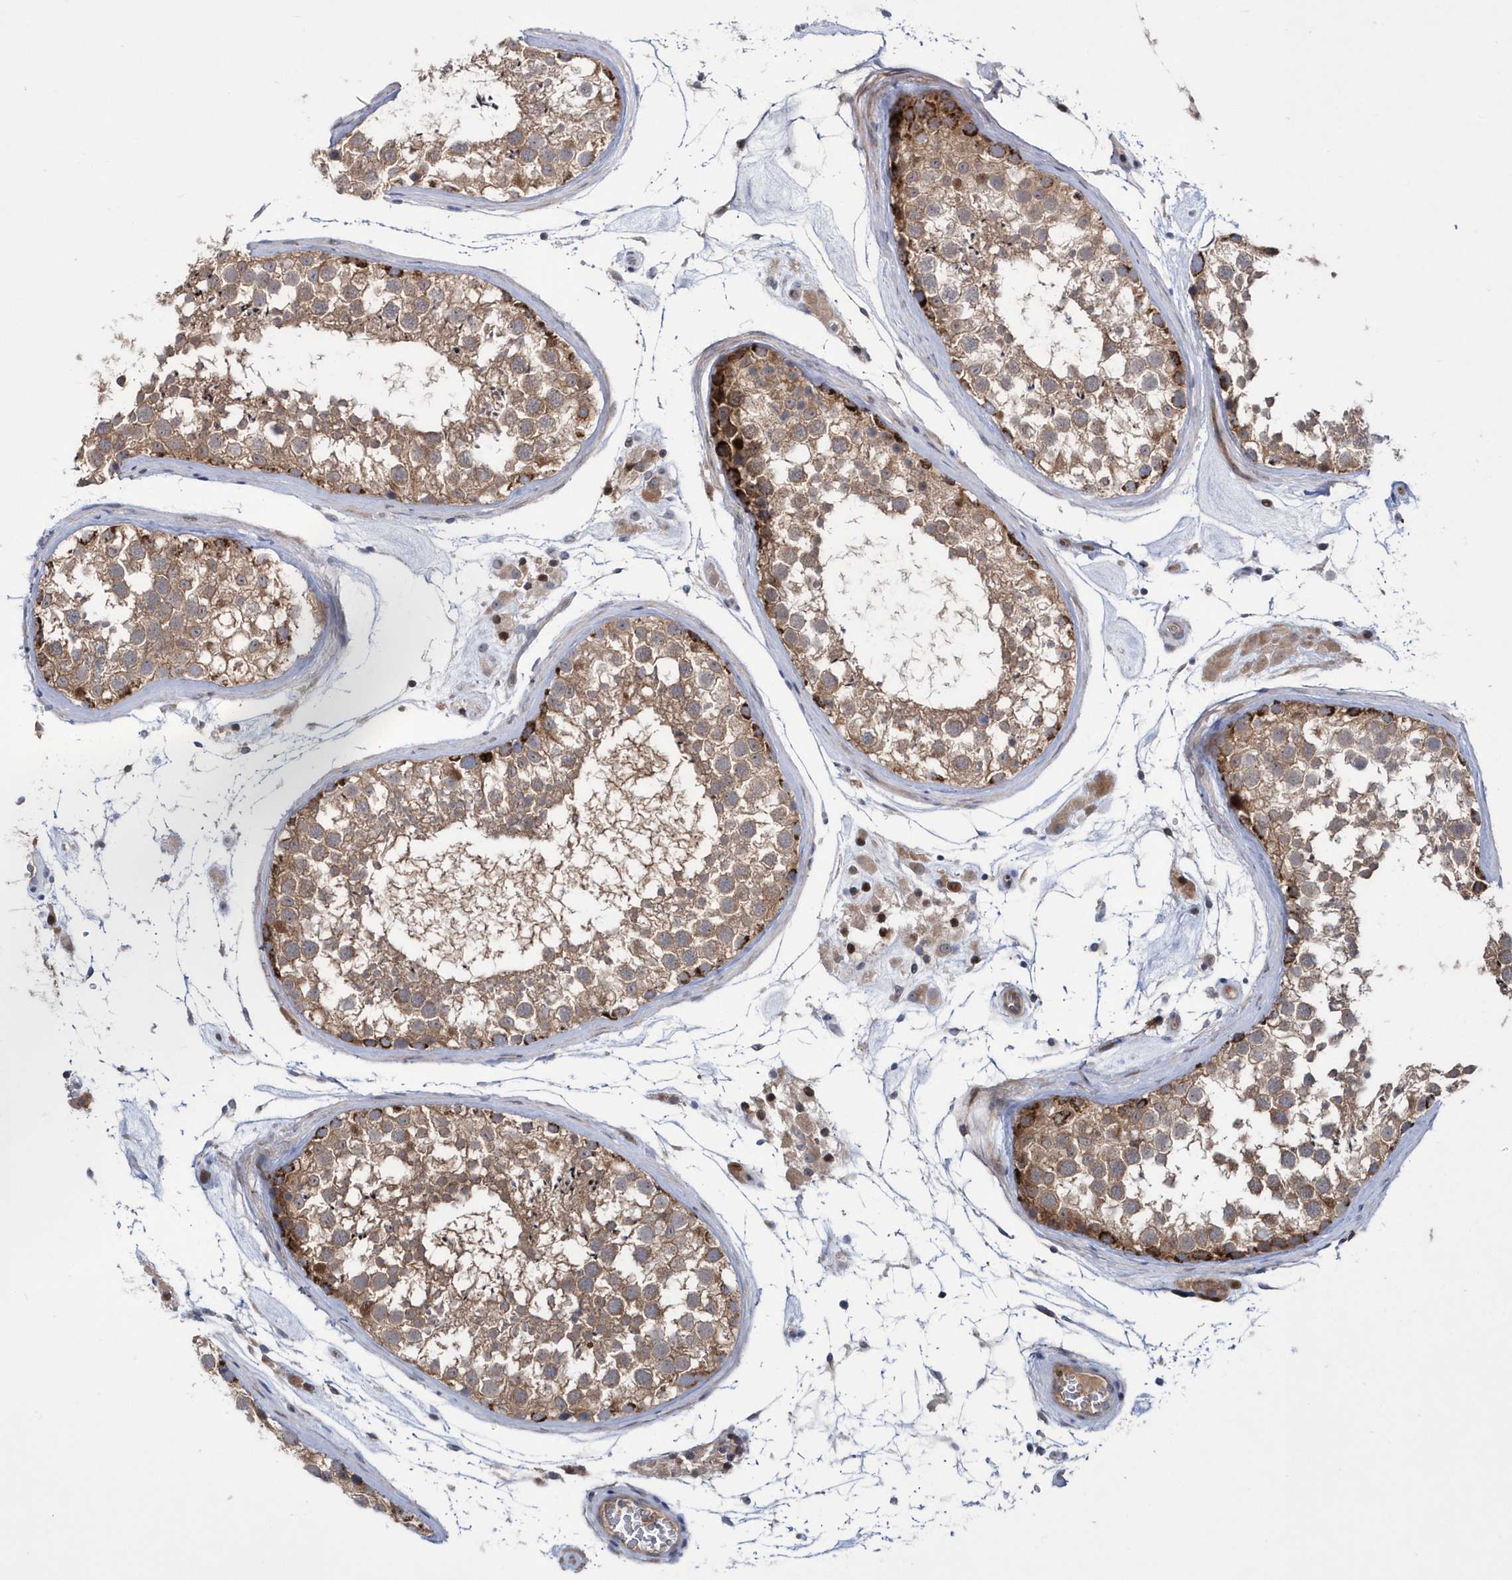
{"staining": {"intensity": "moderate", "quantity": ">75%", "location": "cytoplasmic/membranous"}, "tissue": "testis", "cell_type": "Cells in seminiferous ducts", "image_type": "normal", "snomed": [{"axis": "morphology", "description": "Normal tissue, NOS"}, {"axis": "topography", "description": "Testis"}], "caption": "Immunohistochemical staining of unremarkable human testis exhibits medium levels of moderate cytoplasmic/membranous positivity in approximately >75% of cells in seminiferous ducts. The staining was performed using DAB, with brown indicating positive protein expression. Nuclei are stained blue with hematoxylin.", "gene": "DSPP", "patient": {"sex": "male", "age": 46}}